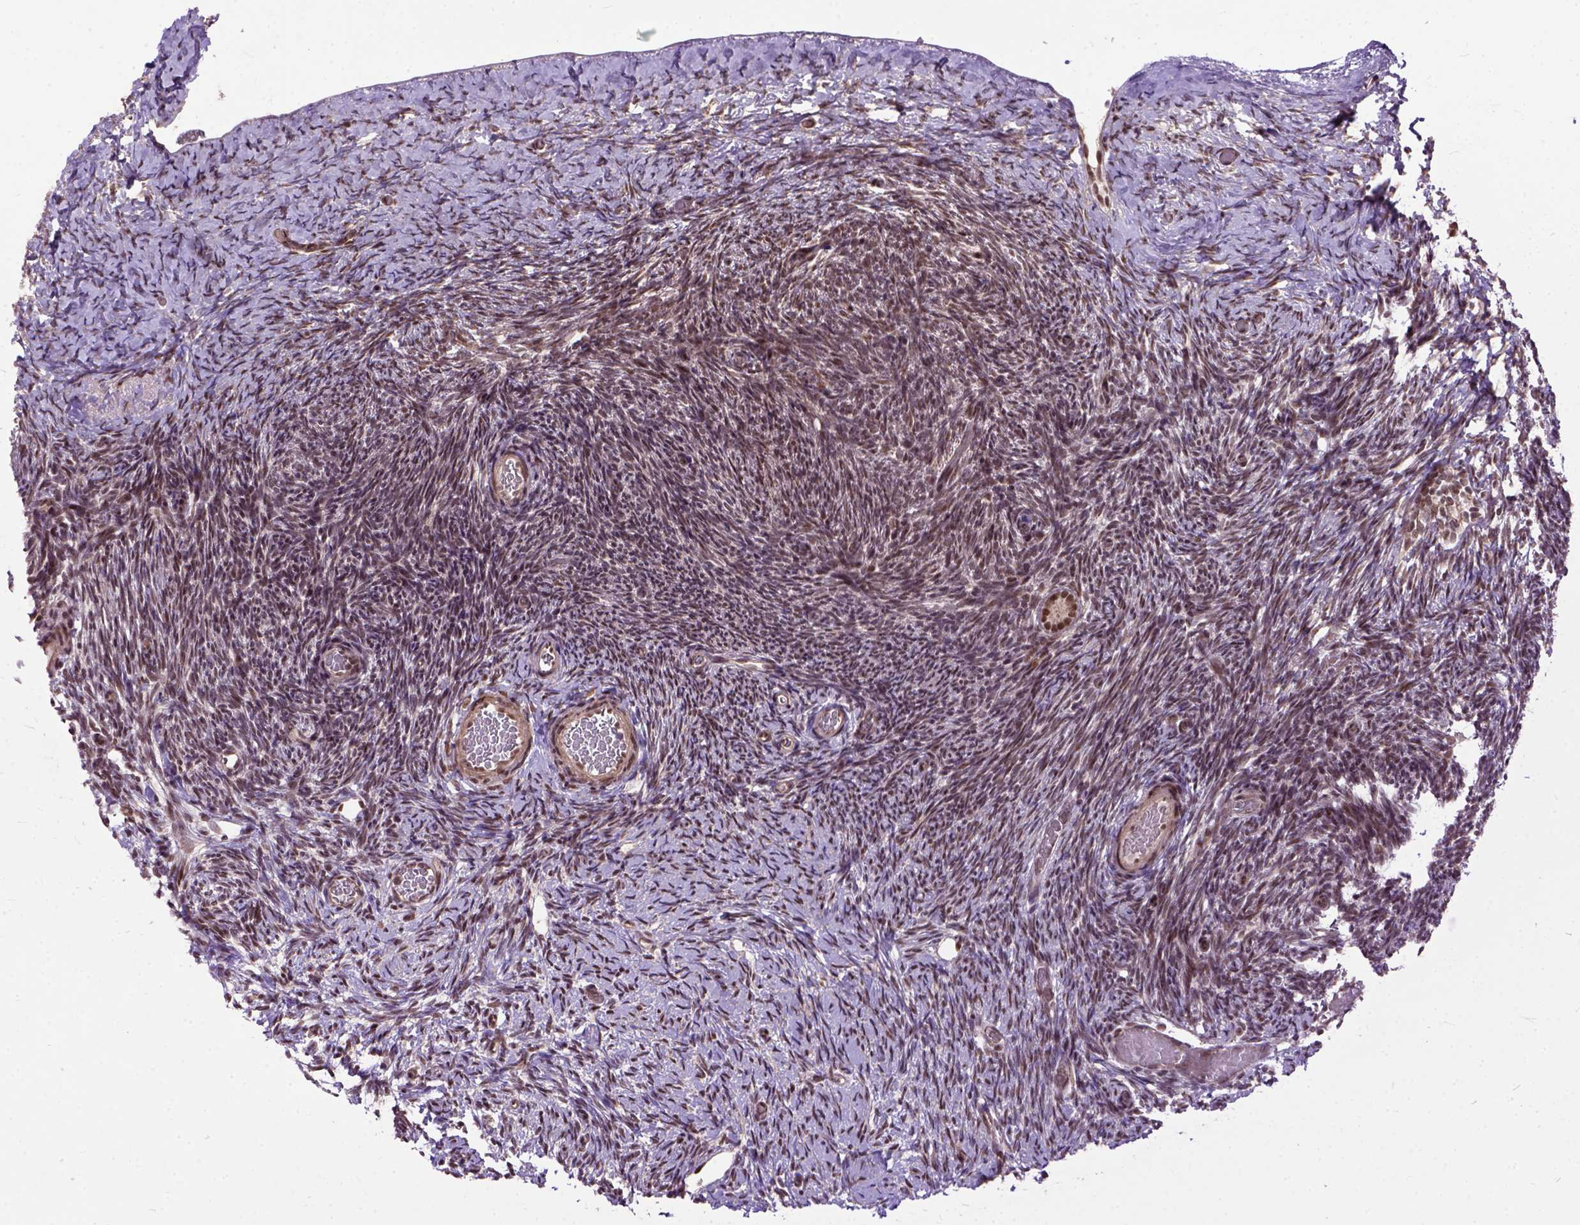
{"staining": {"intensity": "moderate", "quantity": ">75%", "location": "nuclear"}, "tissue": "ovary", "cell_type": "Follicle cells", "image_type": "normal", "snomed": [{"axis": "morphology", "description": "Normal tissue, NOS"}, {"axis": "topography", "description": "Ovary"}], "caption": "Protein expression analysis of normal ovary exhibits moderate nuclear staining in approximately >75% of follicle cells. (brown staining indicates protein expression, while blue staining denotes nuclei).", "gene": "ZNF630", "patient": {"sex": "female", "age": 39}}